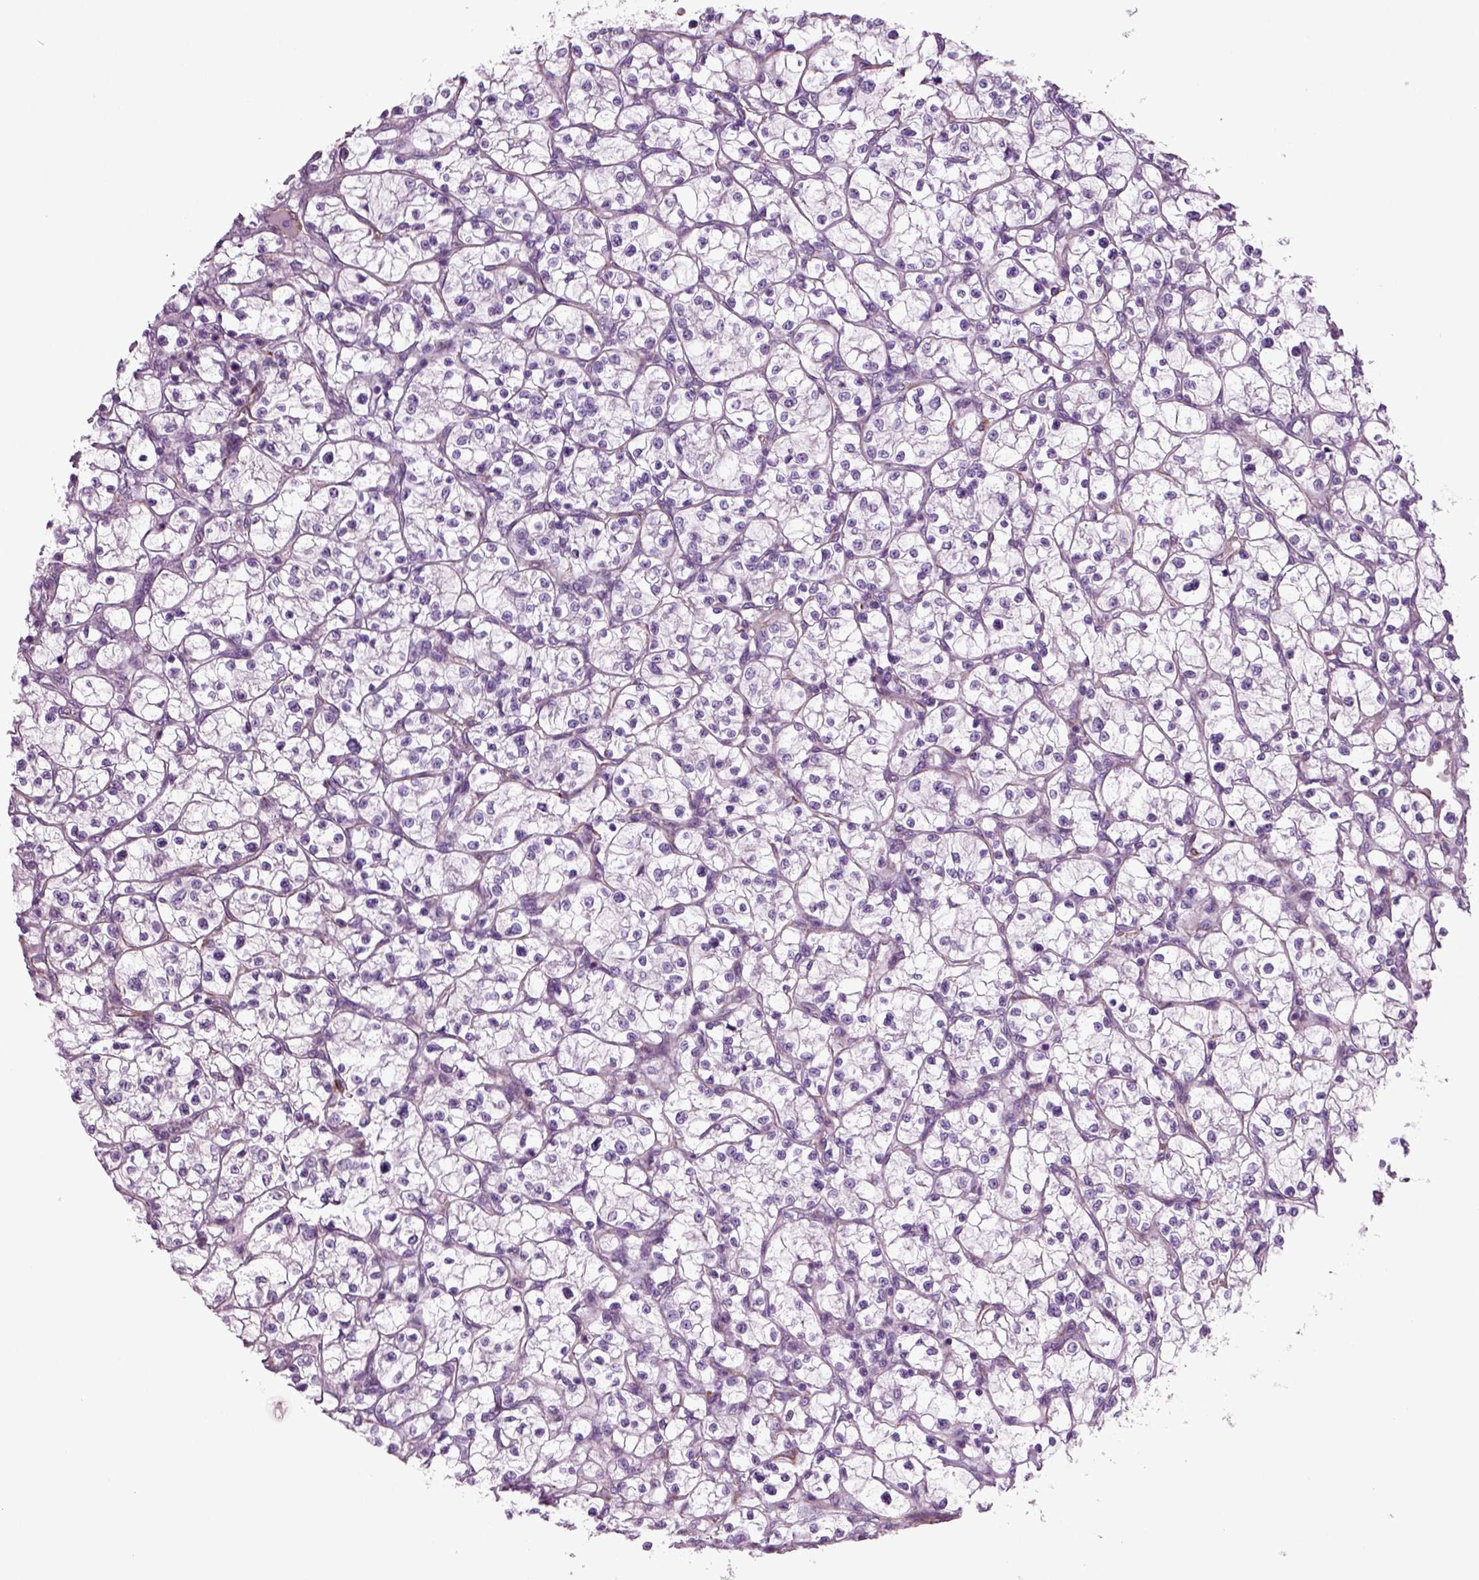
{"staining": {"intensity": "negative", "quantity": "none", "location": "none"}, "tissue": "renal cancer", "cell_type": "Tumor cells", "image_type": "cancer", "snomed": [{"axis": "morphology", "description": "Adenocarcinoma, NOS"}, {"axis": "topography", "description": "Kidney"}], "caption": "Tumor cells show no significant protein expression in renal cancer.", "gene": "ACER3", "patient": {"sex": "female", "age": 64}}